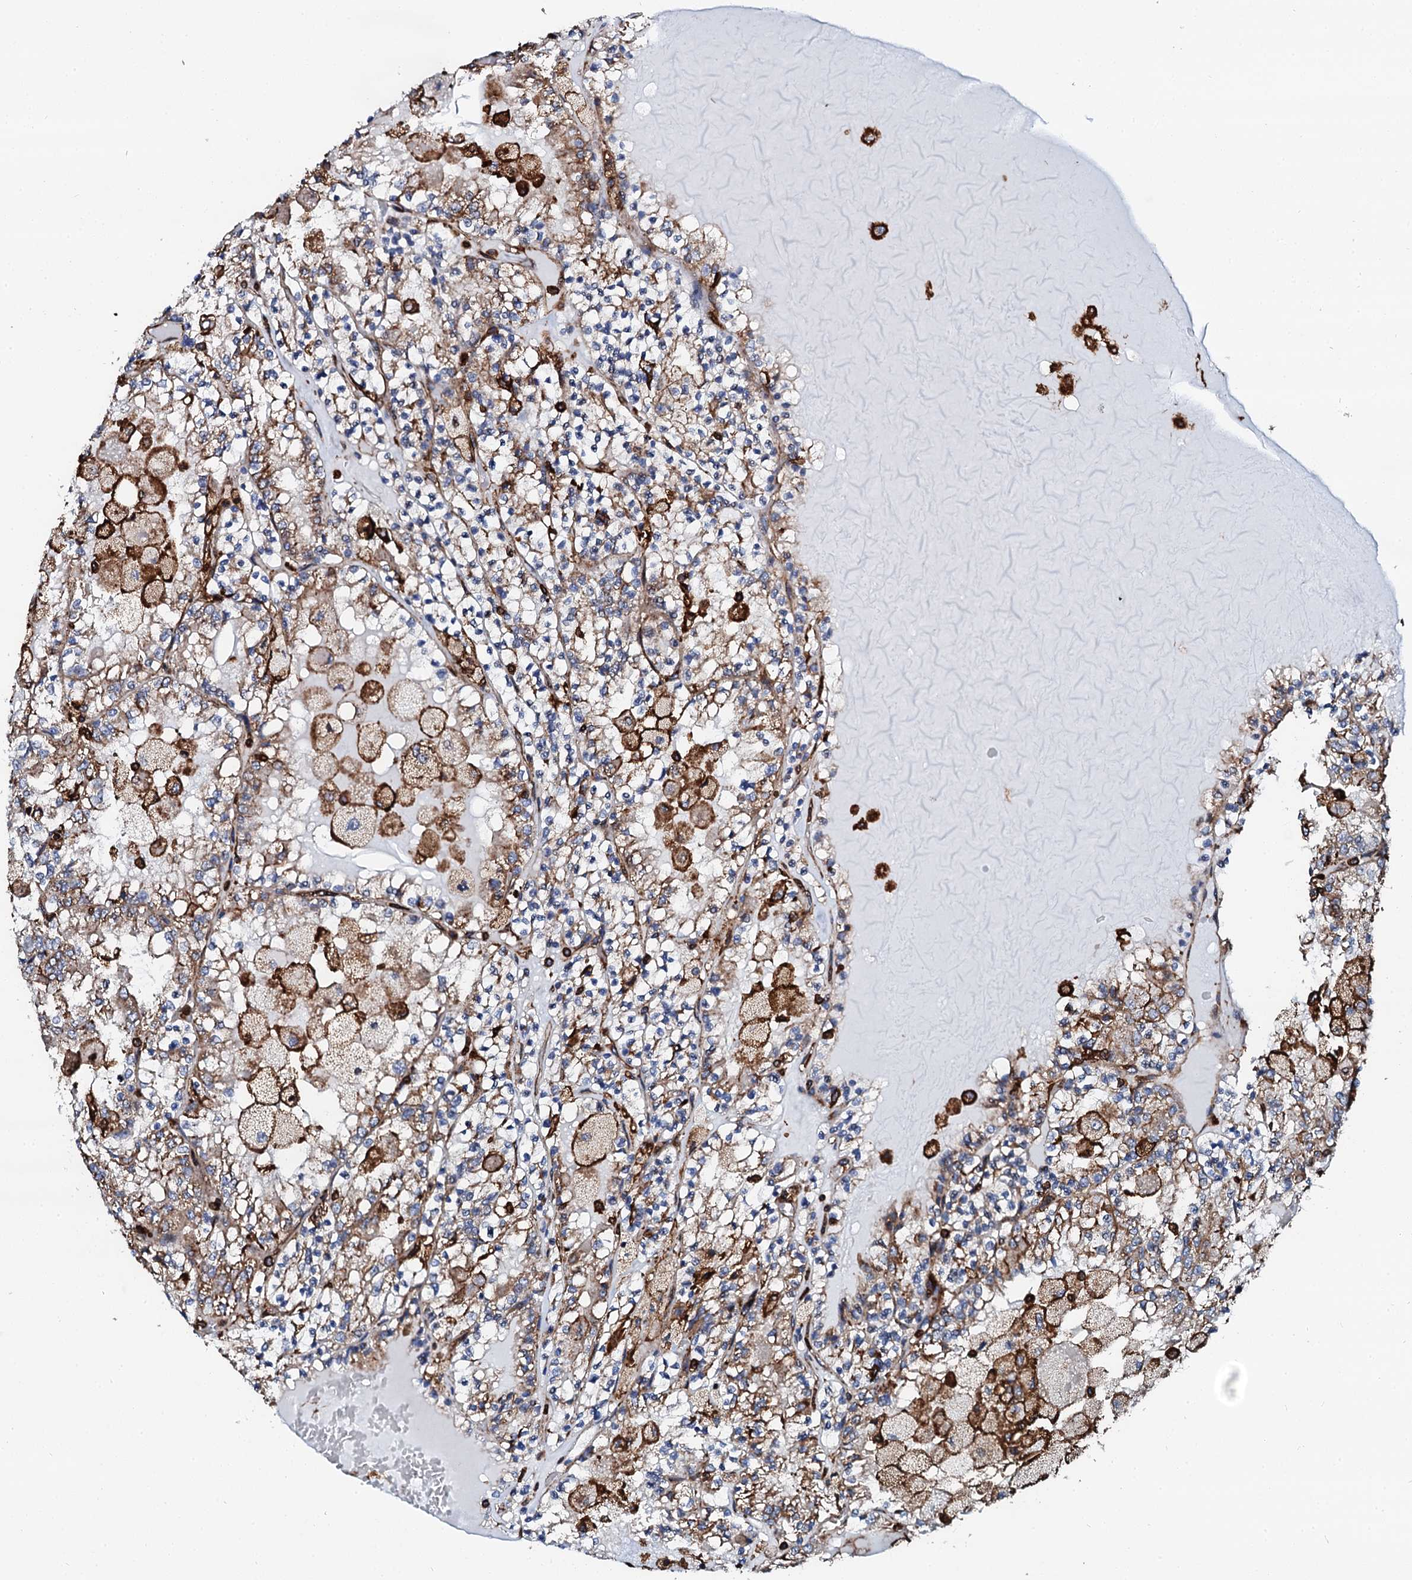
{"staining": {"intensity": "weak", "quantity": "<25%", "location": "cytoplasmic/membranous"}, "tissue": "renal cancer", "cell_type": "Tumor cells", "image_type": "cancer", "snomed": [{"axis": "morphology", "description": "Adenocarcinoma, NOS"}, {"axis": "topography", "description": "Kidney"}], "caption": "Photomicrograph shows no significant protein positivity in tumor cells of adenocarcinoma (renal).", "gene": "INTS10", "patient": {"sex": "female", "age": 56}}